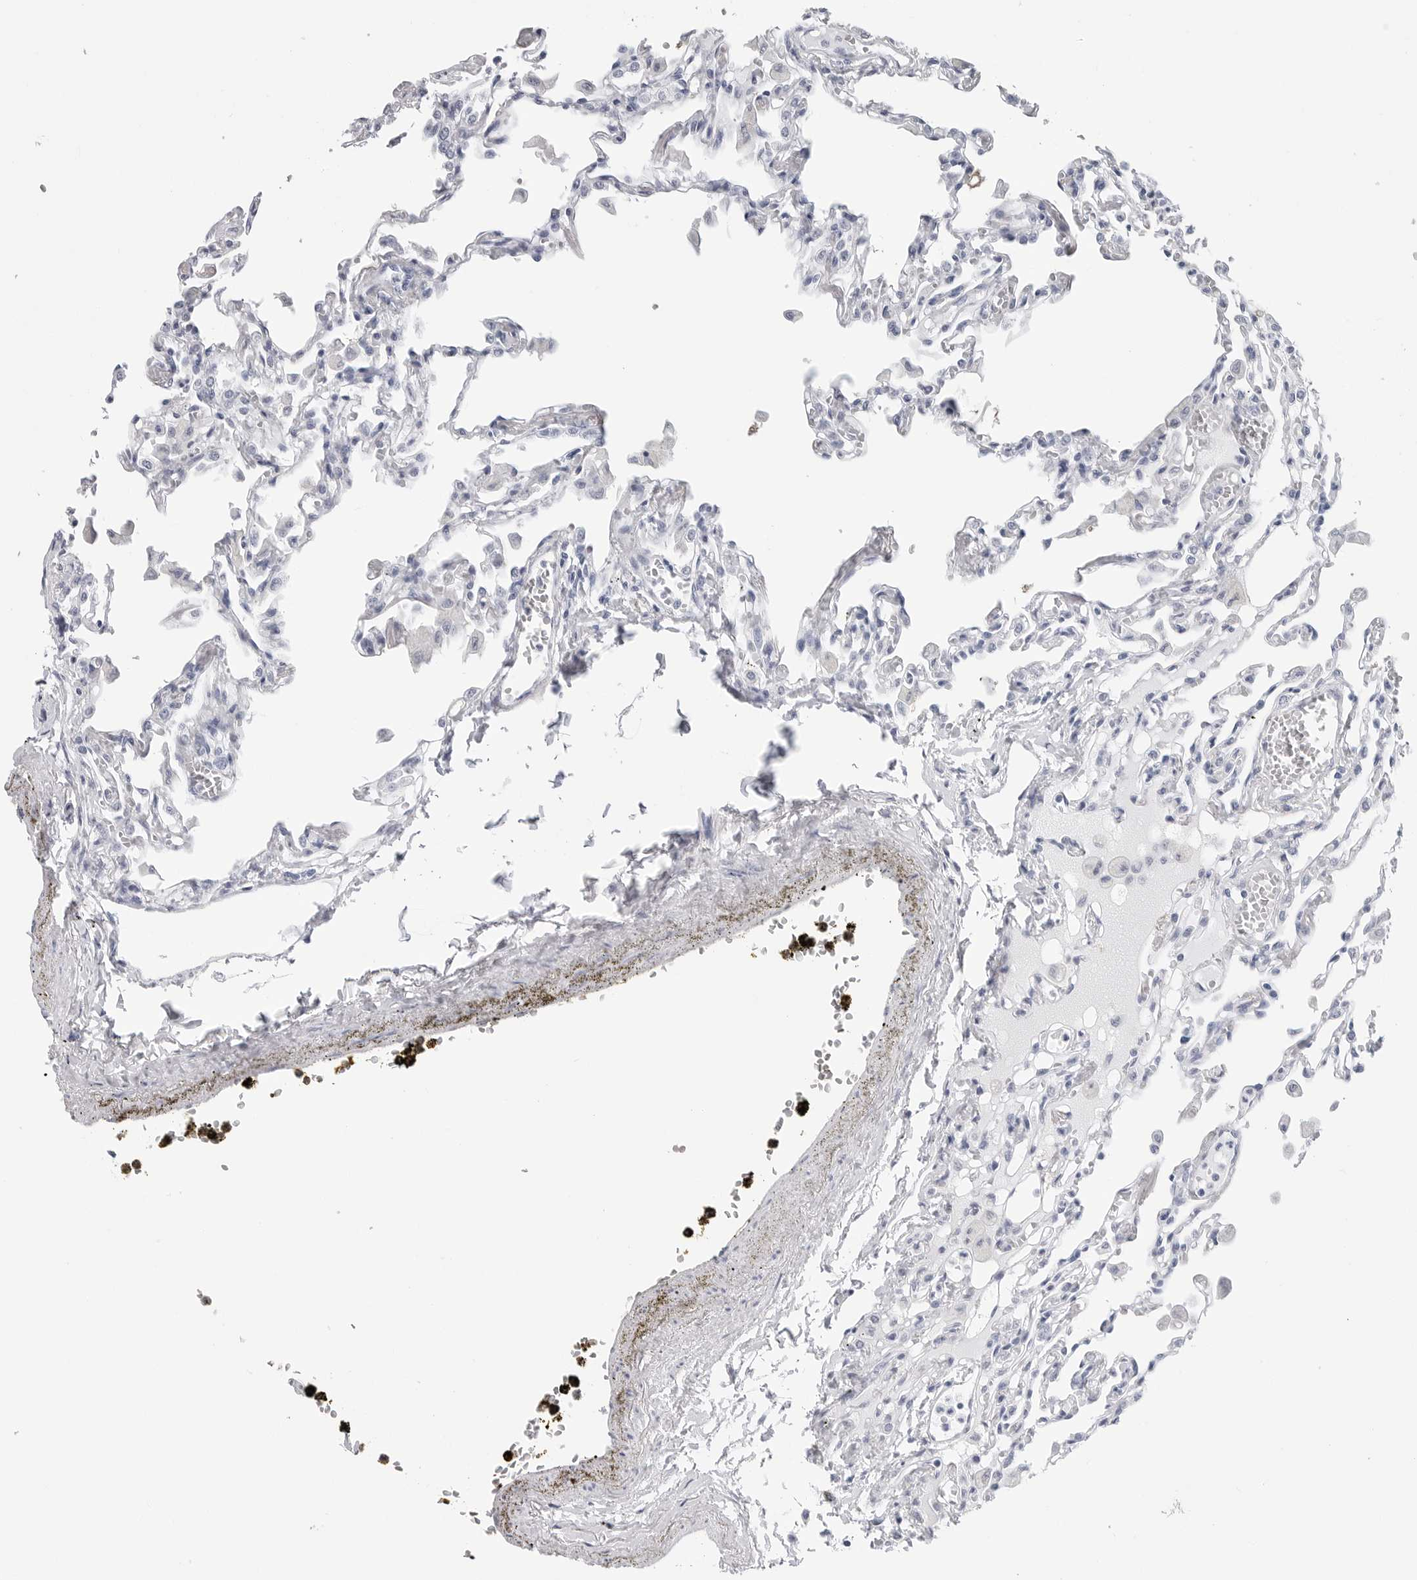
{"staining": {"intensity": "negative", "quantity": "none", "location": "none"}, "tissue": "lung", "cell_type": "Alveolar cells", "image_type": "normal", "snomed": [{"axis": "morphology", "description": "Normal tissue, NOS"}, {"axis": "topography", "description": "Bronchus"}, {"axis": "topography", "description": "Lung"}], "caption": "This is an IHC histopathology image of unremarkable lung. There is no positivity in alveolar cells.", "gene": "CSH1", "patient": {"sex": "female", "age": 49}}